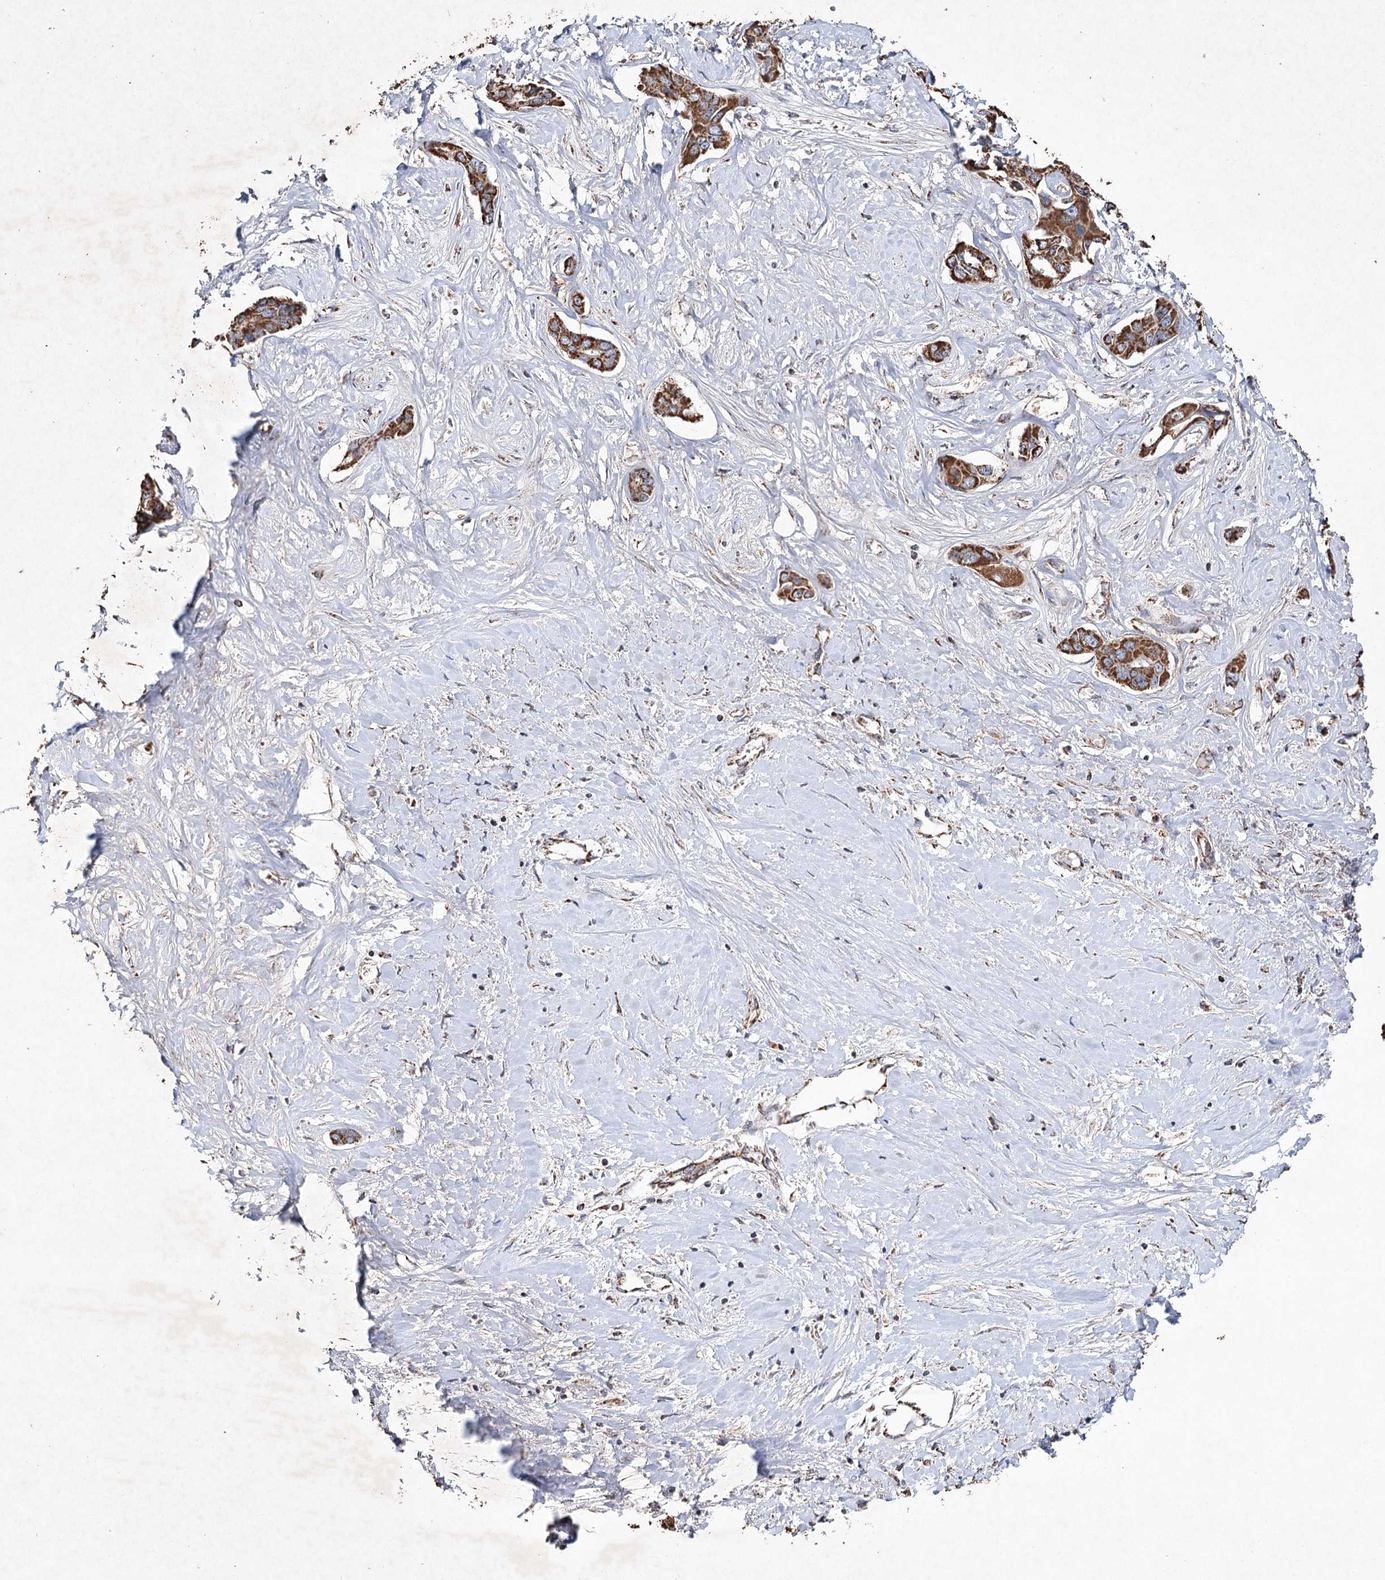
{"staining": {"intensity": "strong", "quantity": ">75%", "location": "cytoplasmic/membranous"}, "tissue": "liver cancer", "cell_type": "Tumor cells", "image_type": "cancer", "snomed": [{"axis": "morphology", "description": "Cholangiocarcinoma"}, {"axis": "topography", "description": "Liver"}], "caption": "About >75% of tumor cells in human liver cancer (cholangiocarcinoma) demonstrate strong cytoplasmic/membranous protein positivity as visualized by brown immunohistochemical staining.", "gene": "PIK3CB", "patient": {"sex": "male", "age": 59}}